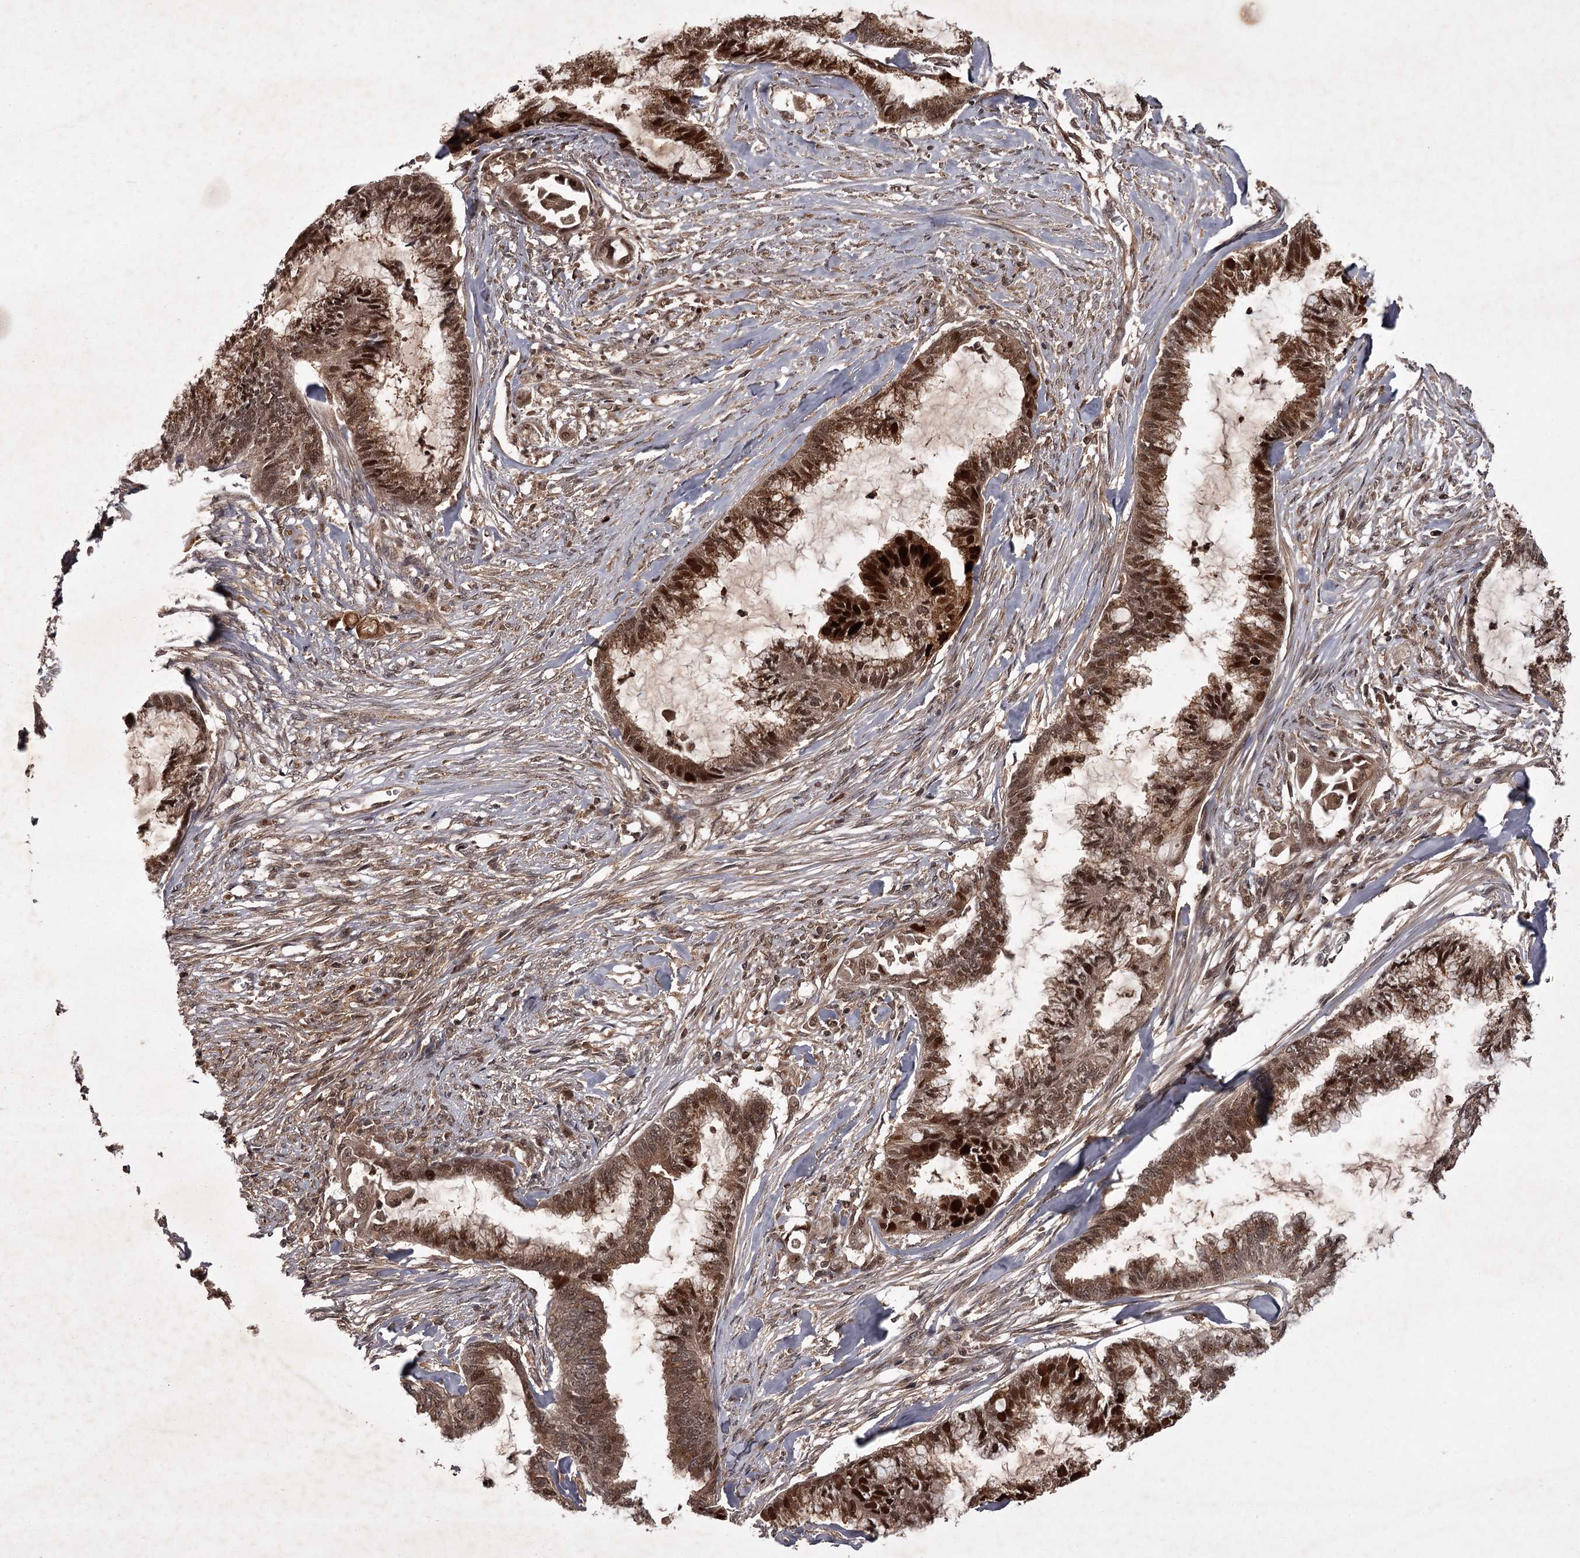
{"staining": {"intensity": "strong", "quantity": ">75%", "location": "cytoplasmic/membranous,nuclear"}, "tissue": "endometrial cancer", "cell_type": "Tumor cells", "image_type": "cancer", "snomed": [{"axis": "morphology", "description": "Adenocarcinoma, NOS"}, {"axis": "topography", "description": "Endometrium"}], "caption": "Immunohistochemistry (IHC) micrograph of neoplastic tissue: human endometrial adenocarcinoma stained using immunohistochemistry (IHC) shows high levels of strong protein expression localized specifically in the cytoplasmic/membranous and nuclear of tumor cells, appearing as a cytoplasmic/membranous and nuclear brown color.", "gene": "TBC1D23", "patient": {"sex": "female", "age": 86}}